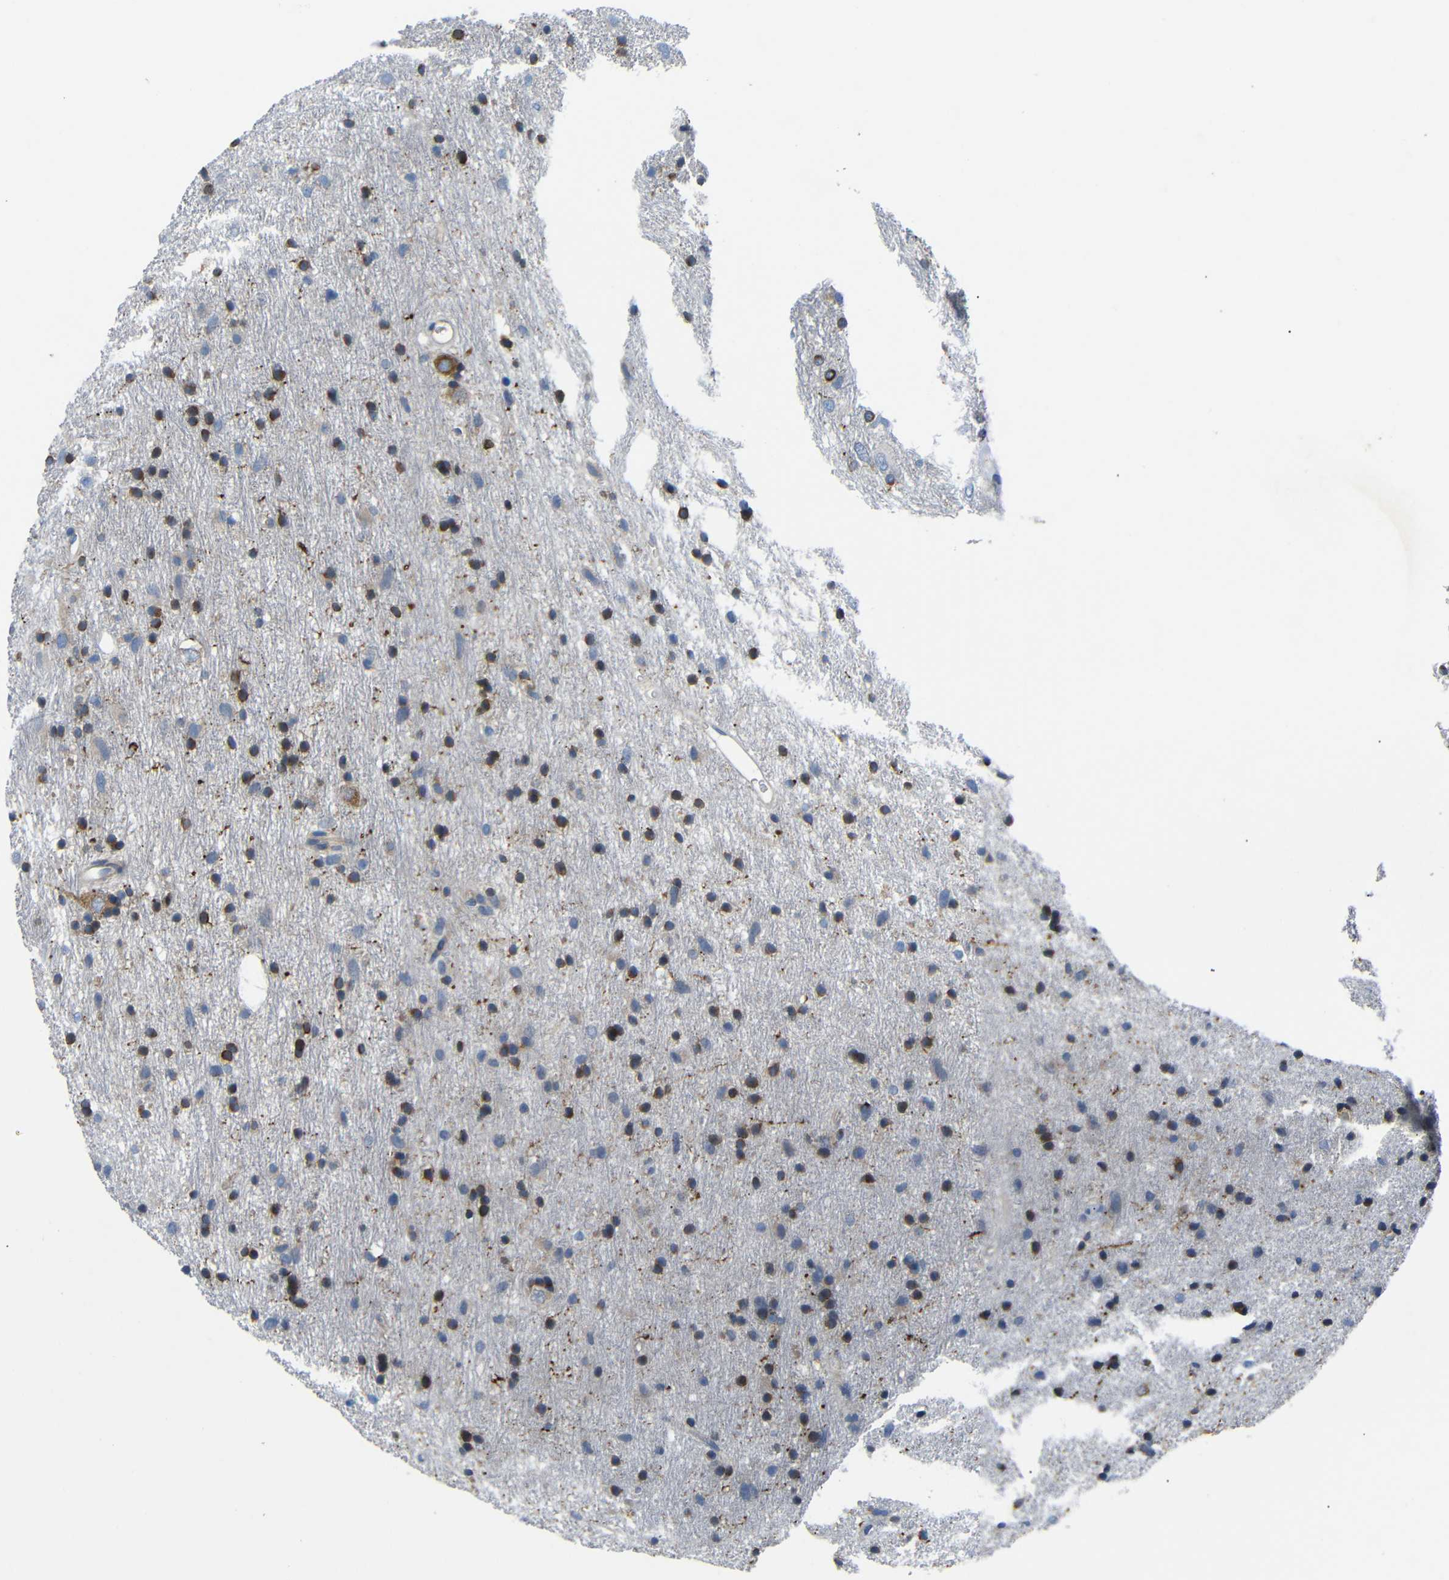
{"staining": {"intensity": "moderate", "quantity": "25%-75%", "location": "cytoplasmic/membranous"}, "tissue": "glioma", "cell_type": "Tumor cells", "image_type": "cancer", "snomed": [{"axis": "morphology", "description": "Glioma, malignant, Low grade"}, {"axis": "topography", "description": "Brain"}], "caption": "There is medium levels of moderate cytoplasmic/membranous staining in tumor cells of malignant glioma (low-grade), as demonstrated by immunohistochemical staining (brown color).", "gene": "DCP1A", "patient": {"sex": "male", "age": 77}}